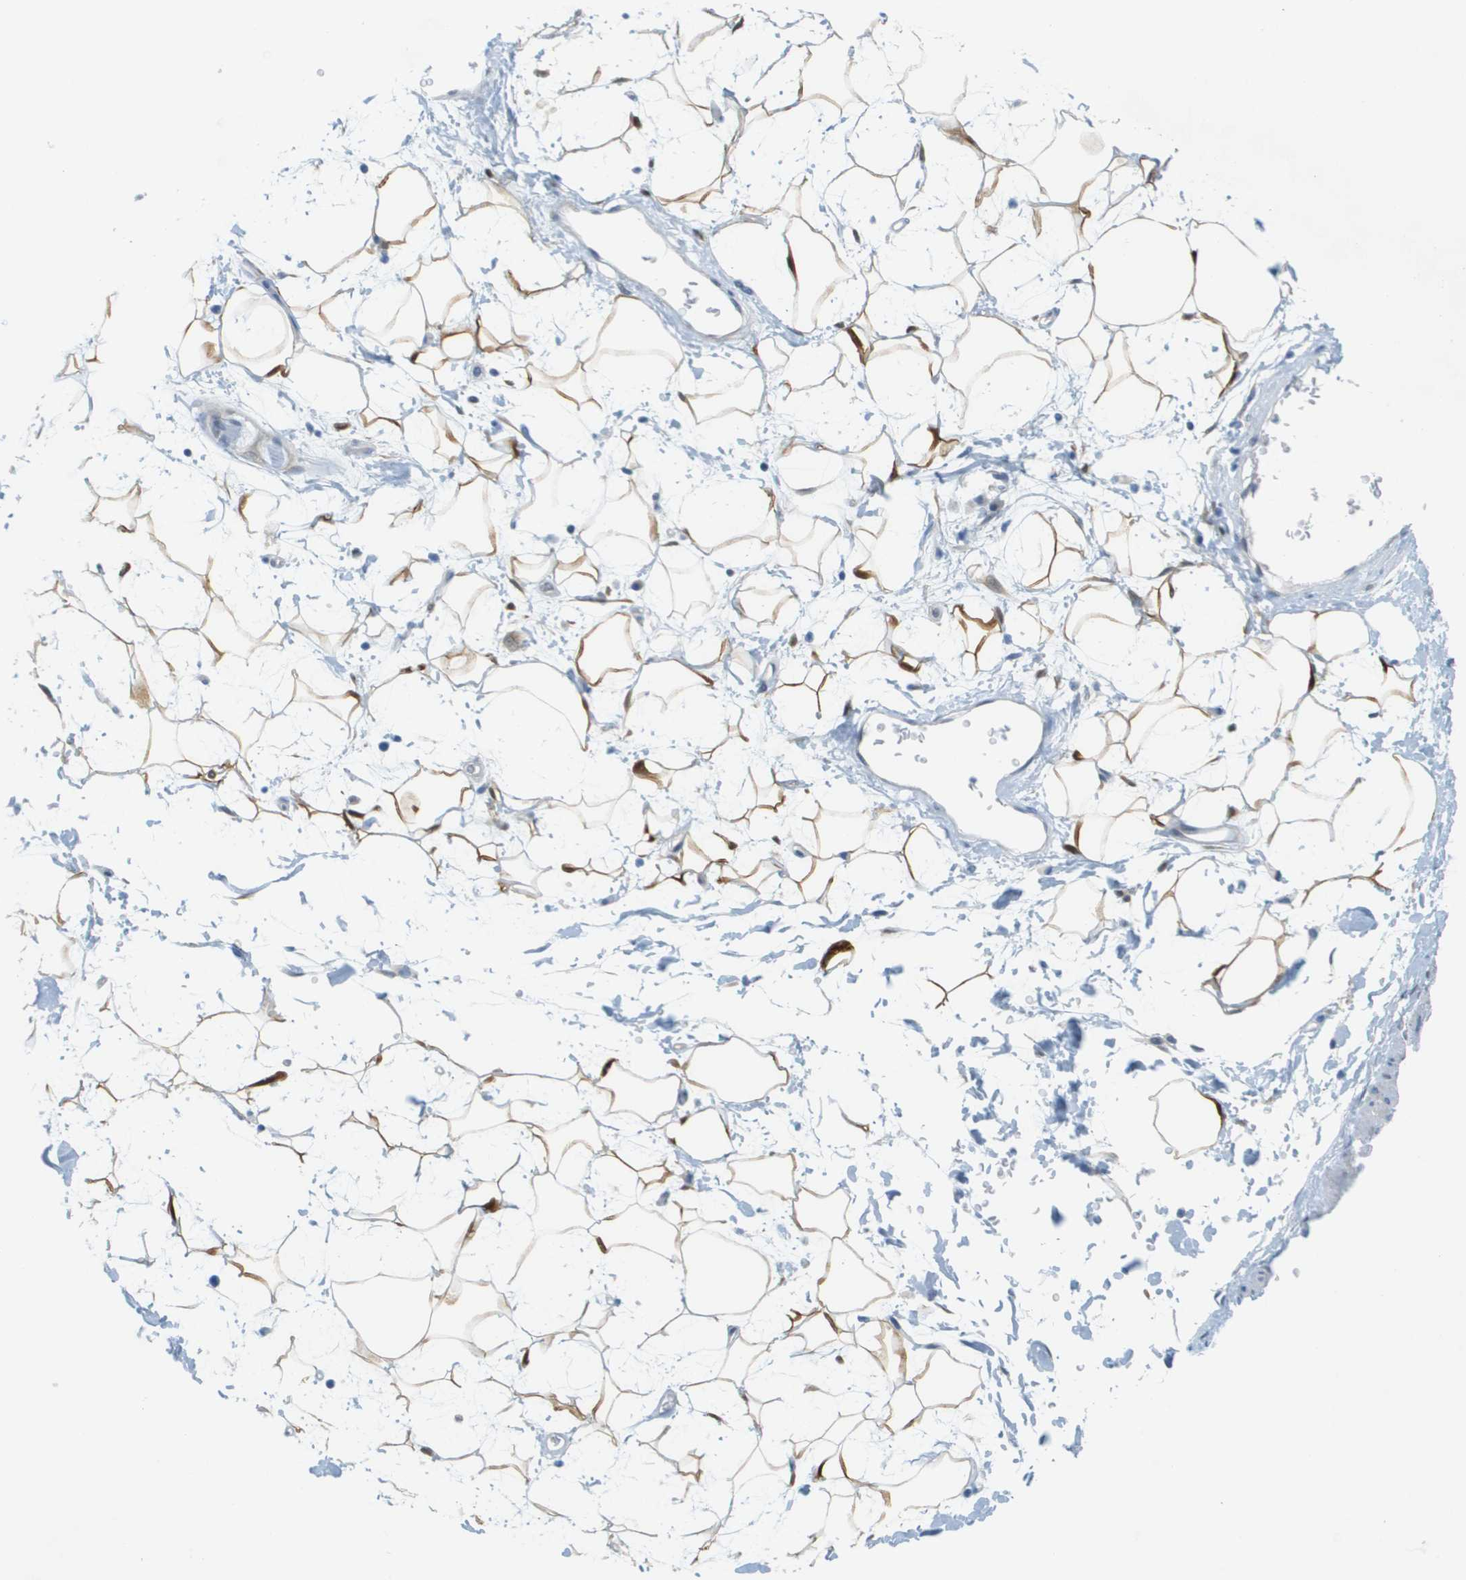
{"staining": {"intensity": "moderate", "quantity": "25%-75%", "location": "cytoplasmic/membranous"}, "tissue": "adipose tissue", "cell_type": "Adipocytes", "image_type": "normal", "snomed": [{"axis": "morphology", "description": "Normal tissue, NOS"}, {"axis": "topography", "description": "Soft tissue"}], "caption": "Immunohistochemistry of normal adipose tissue reveals medium levels of moderate cytoplasmic/membranous positivity in approximately 25%-75% of adipocytes.", "gene": "CUL9", "patient": {"sex": "male", "age": 72}}